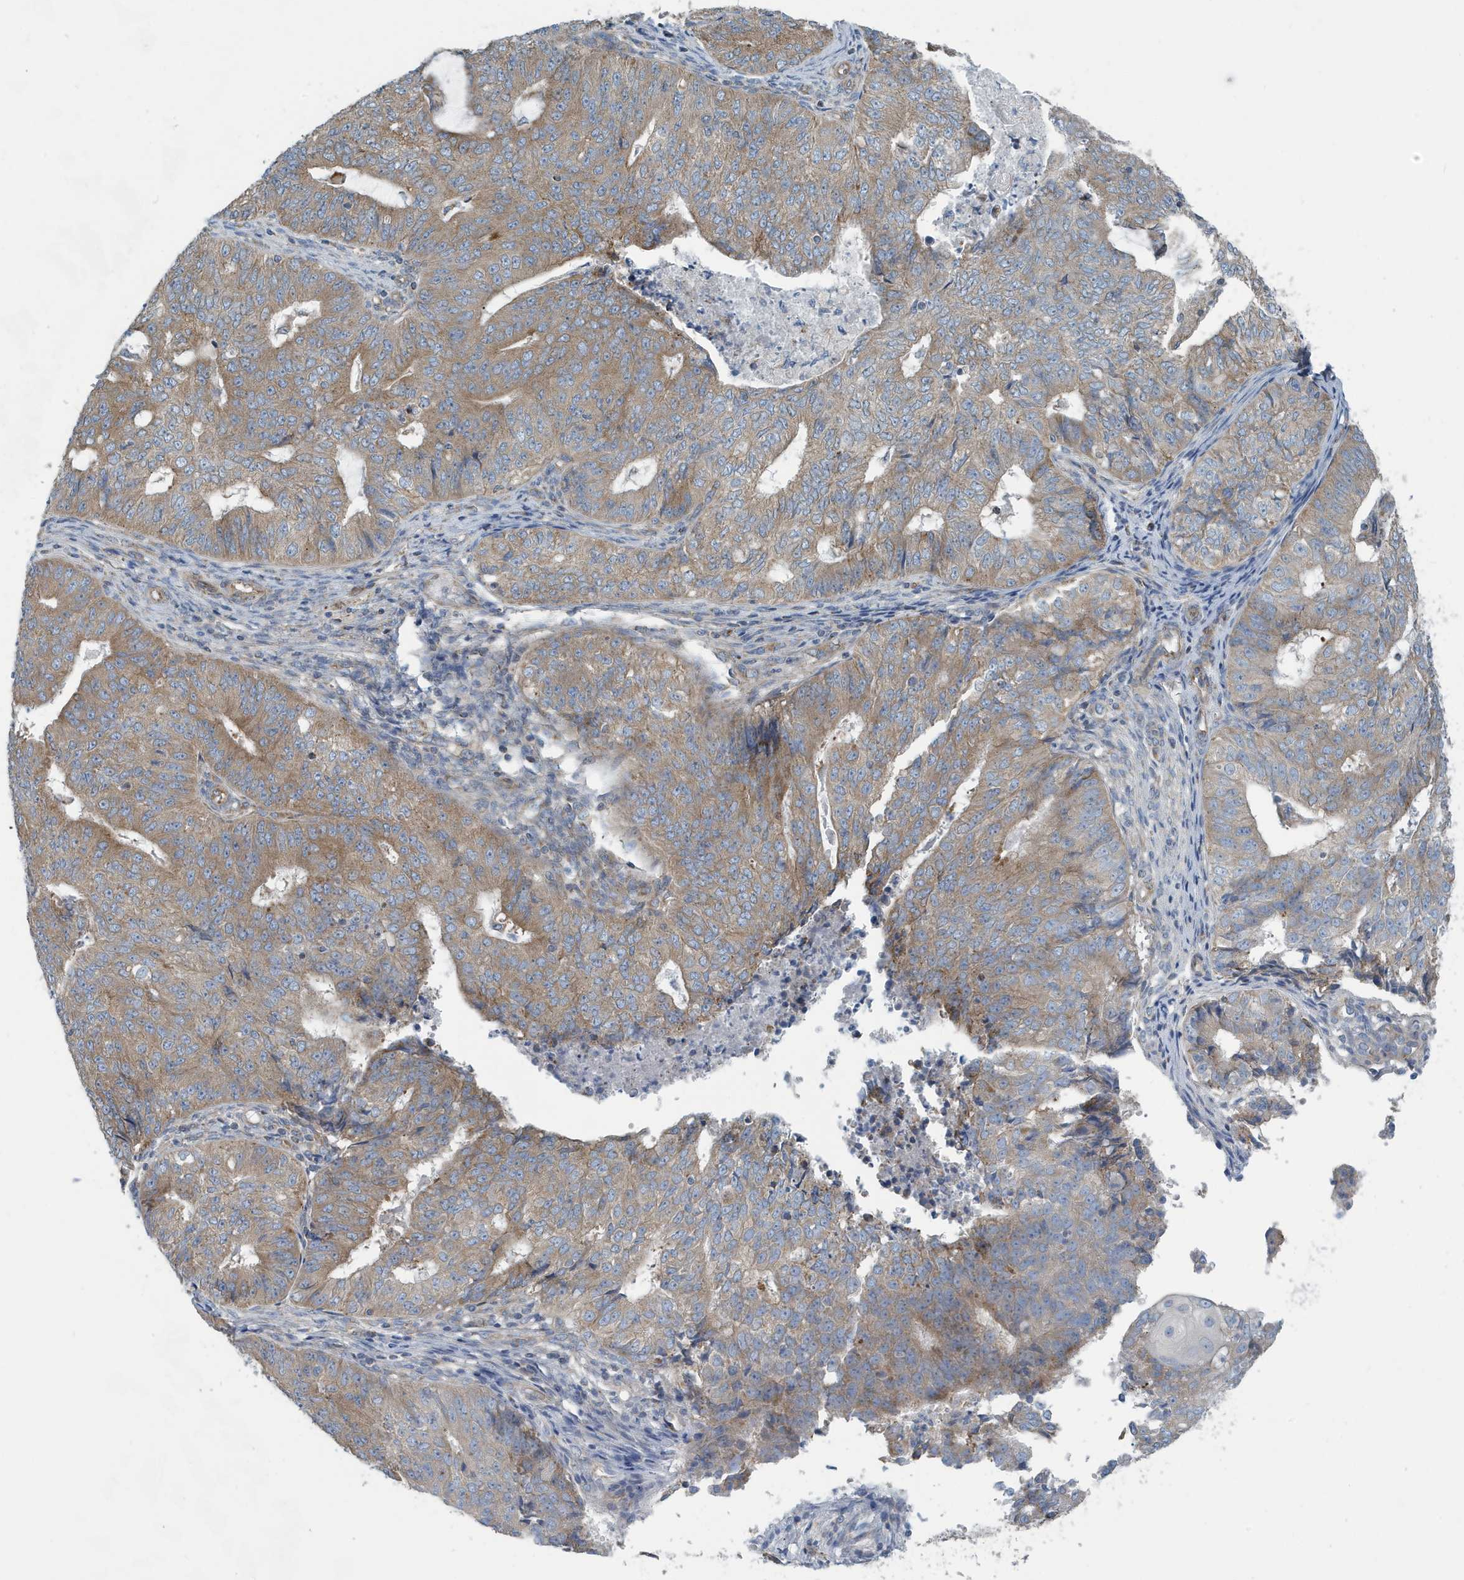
{"staining": {"intensity": "moderate", "quantity": ">75%", "location": "cytoplasmic/membranous"}, "tissue": "endometrial cancer", "cell_type": "Tumor cells", "image_type": "cancer", "snomed": [{"axis": "morphology", "description": "Adenocarcinoma, NOS"}, {"axis": "topography", "description": "Endometrium"}], "caption": "A brown stain labels moderate cytoplasmic/membranous positivity of a protein in human adenocarcinoma (endometrial) tumor cells.", "gene": "PPM1M", "patient": {"sex": "female", "age": 32}}